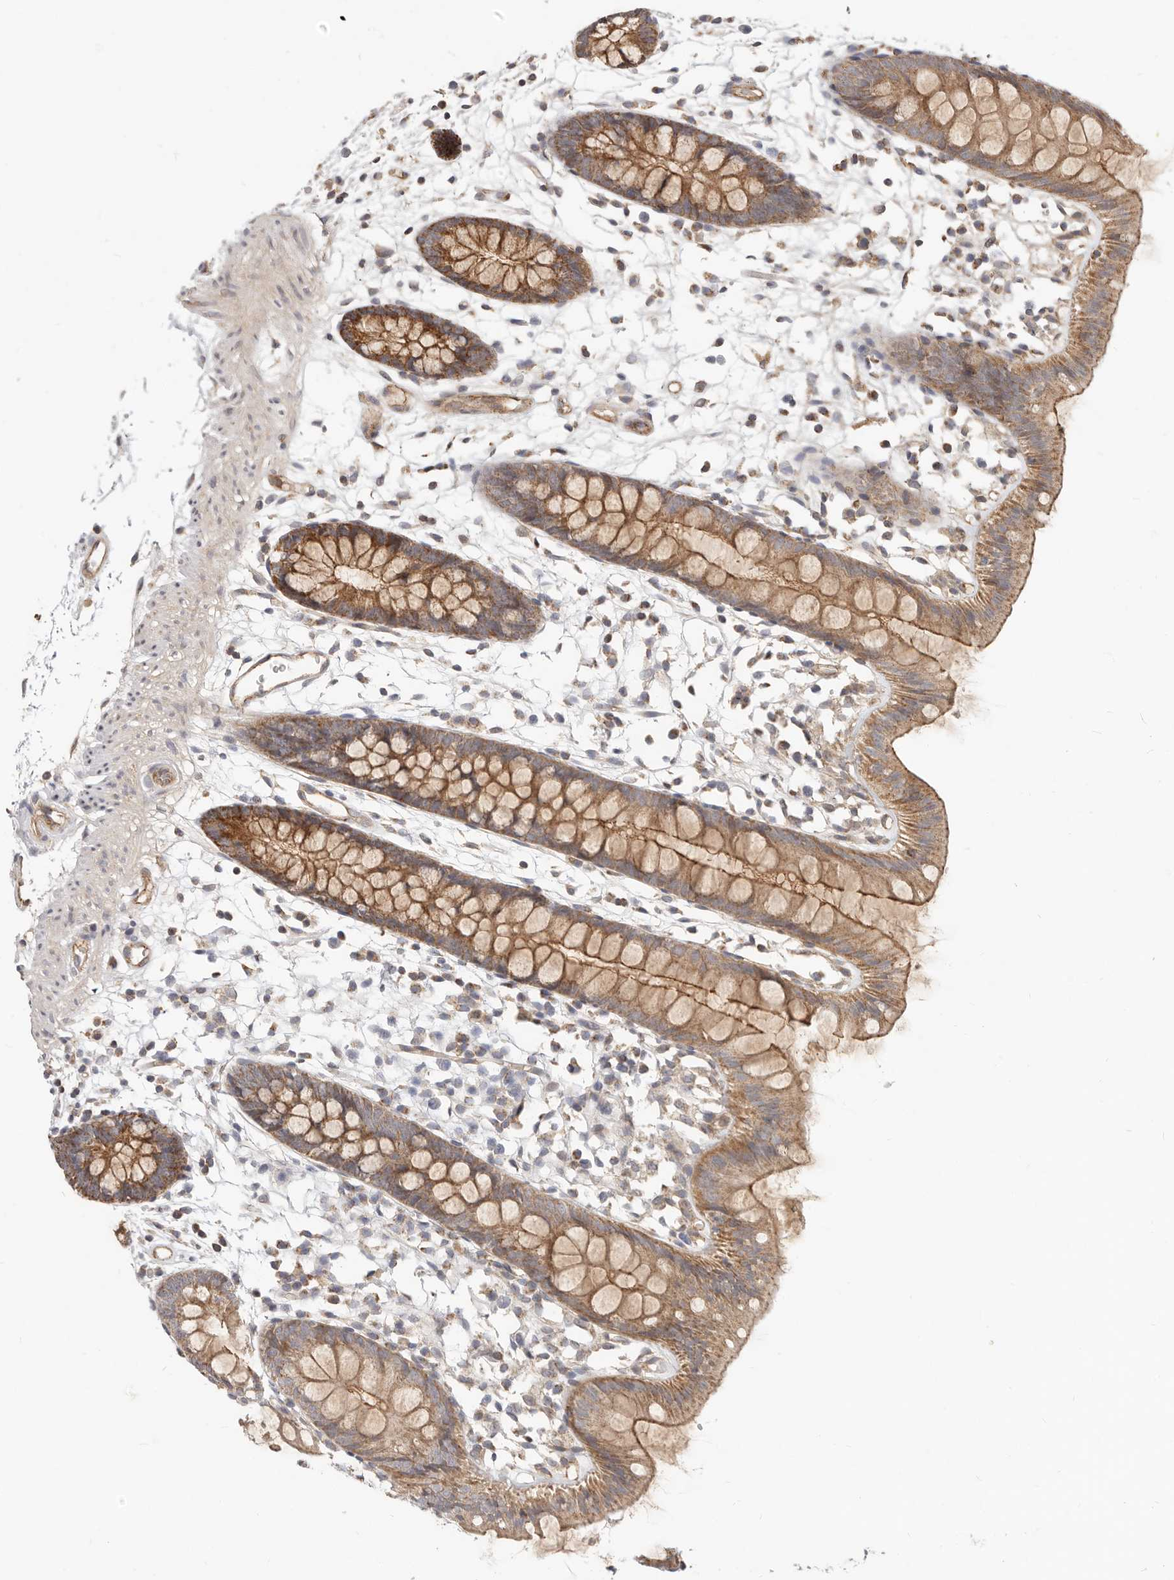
{"staining": {"intensity": "moderate", "quantity": ">75%", "location": "cytoplasmic/membranous"}, "tissue": "colon", "cell_type": "Endothelial cells", "image_type": "normal", "snomed": [{"axis": "morphology", "description": "Normal tissue, NOS"}, {"axis": "topography", "description": "Colon"}], "caption": "Immunohistochemistry (IHC) of unremarkable colon reveals medium levels of moderate cytoplasmic/membranous positivity in about >75% of endothelial cells. (DAB IHC with brightfield microscopy, high magnification).", "gene": "USP49", "patient": {"sex": "male", "age": 56}}